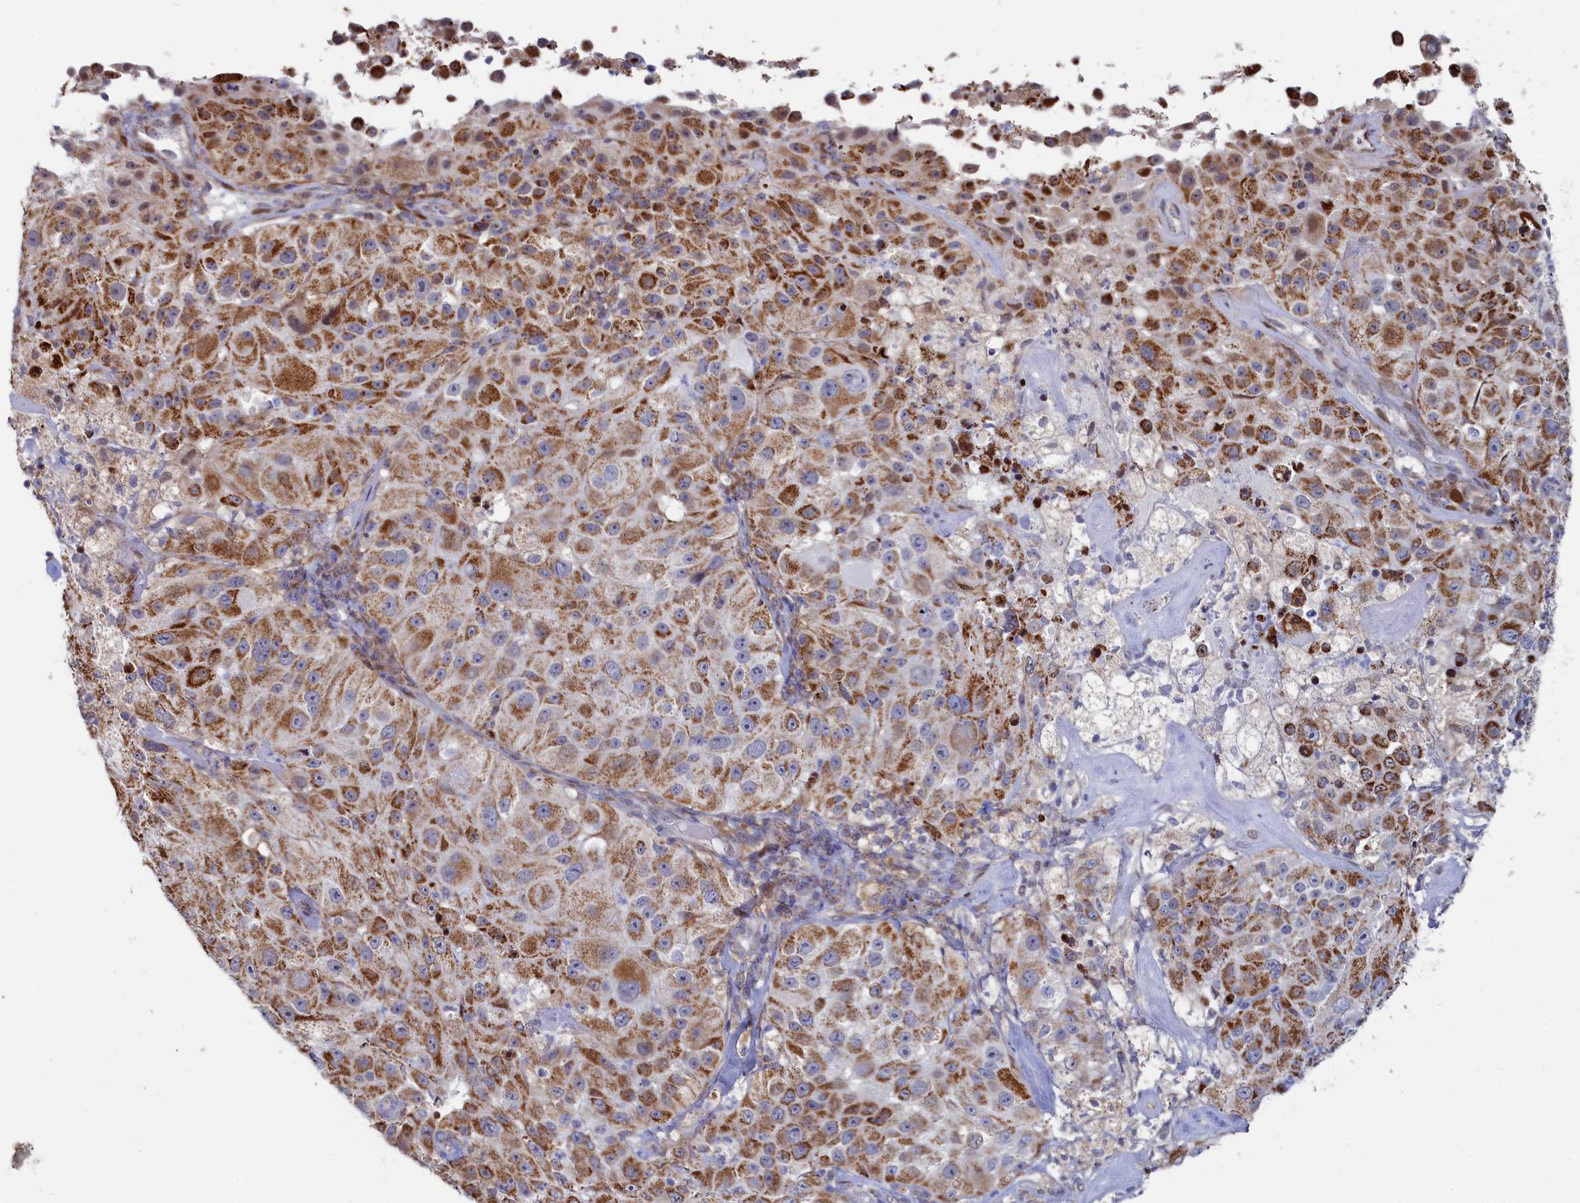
{"staining": {"intensity": "moderate", "quantity": ">75%", "location": "cytoplasmic/membranous"}, "tissue": "melanoma", "cell_type": "Tumor cells", "image_type": "cancer", "snomed": [{"axis": "morphology", "description": "Malignant melanoma, Metastatic site"}, {"axis": "topography", "description": "Lymph node"}], "caption": "Immunohistochemistry (IHC) histopathology image of melanoma stained for a protein (brown), which shows medium levels of moderate cytoplasmic/membranous positivity in approximately >75% of tumor cells.", "gene": "HDGFL3", "patient": {"sex": "male", "age": 62}}